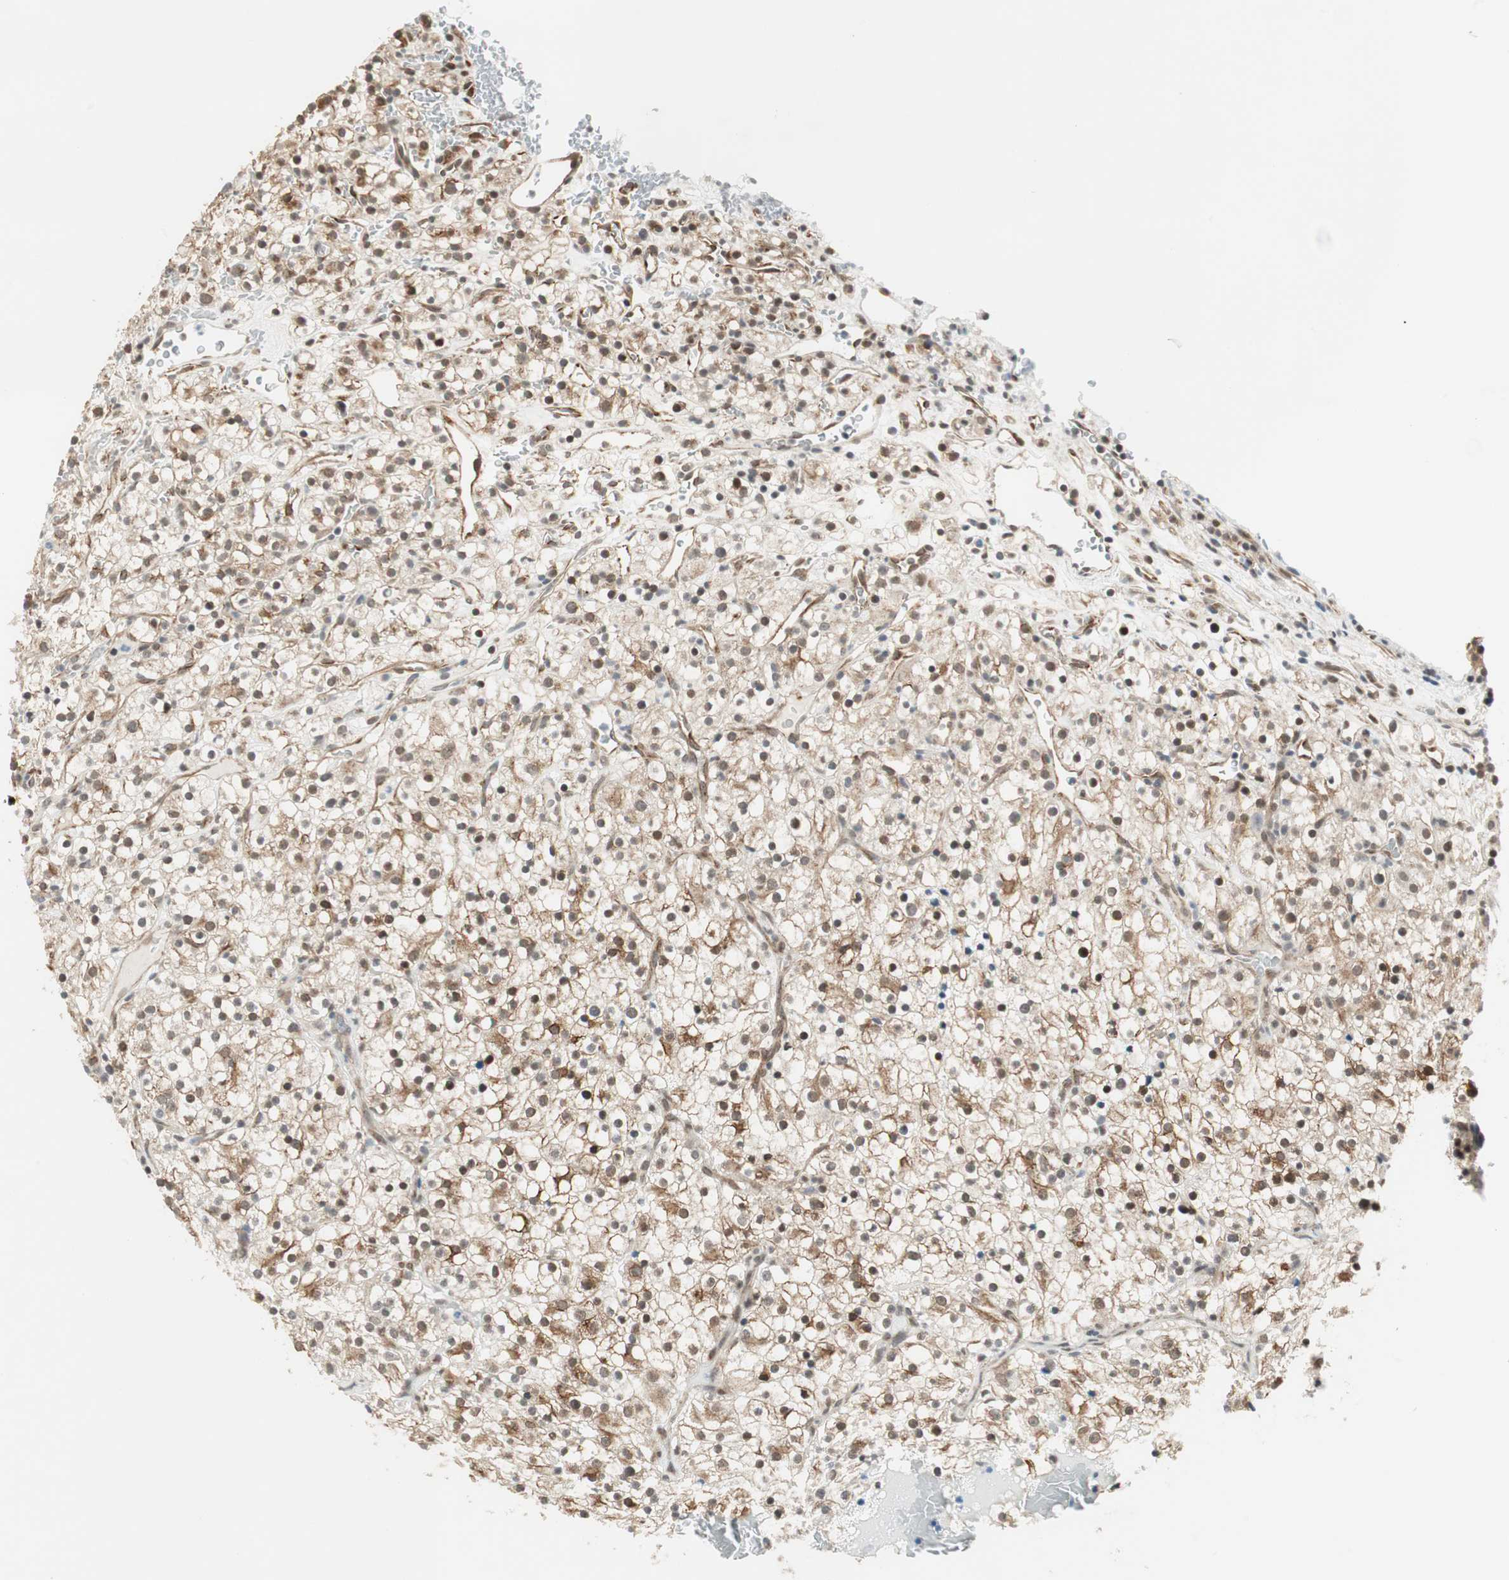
{"staining": {"intensity": "moderate", "quantity": ">75%", "location": "cytoplasmic/membranous,nuclear"}, "tissue": "renal cancer", "cell_type": "Tumor cells", "image_type": "cancer", "snomed": [{"axis": "morphology", "description": "Normal tissue, NOS"}, {"axis": "morphology", "description": "Adenocarcinoma, NOS"}, {"axis": "topography", "description": "Kidney"}], "caption": "Immunohistochemistry (IHC) staining of adenocarcinoma (renal), which exhibits medium levels of moderate cytoplasmic/membranous and nuclear positivity in about >75% of tumor cells indicating moderate cytoplasmic/membranous and nuclear protein positivity. The staining was performed using DAB (brown) for protein detection and nuclei were counterstained in hematoxylin (blue).", "gene": "ZBTB17", "patient": {"sex": "female", "age": 72}}